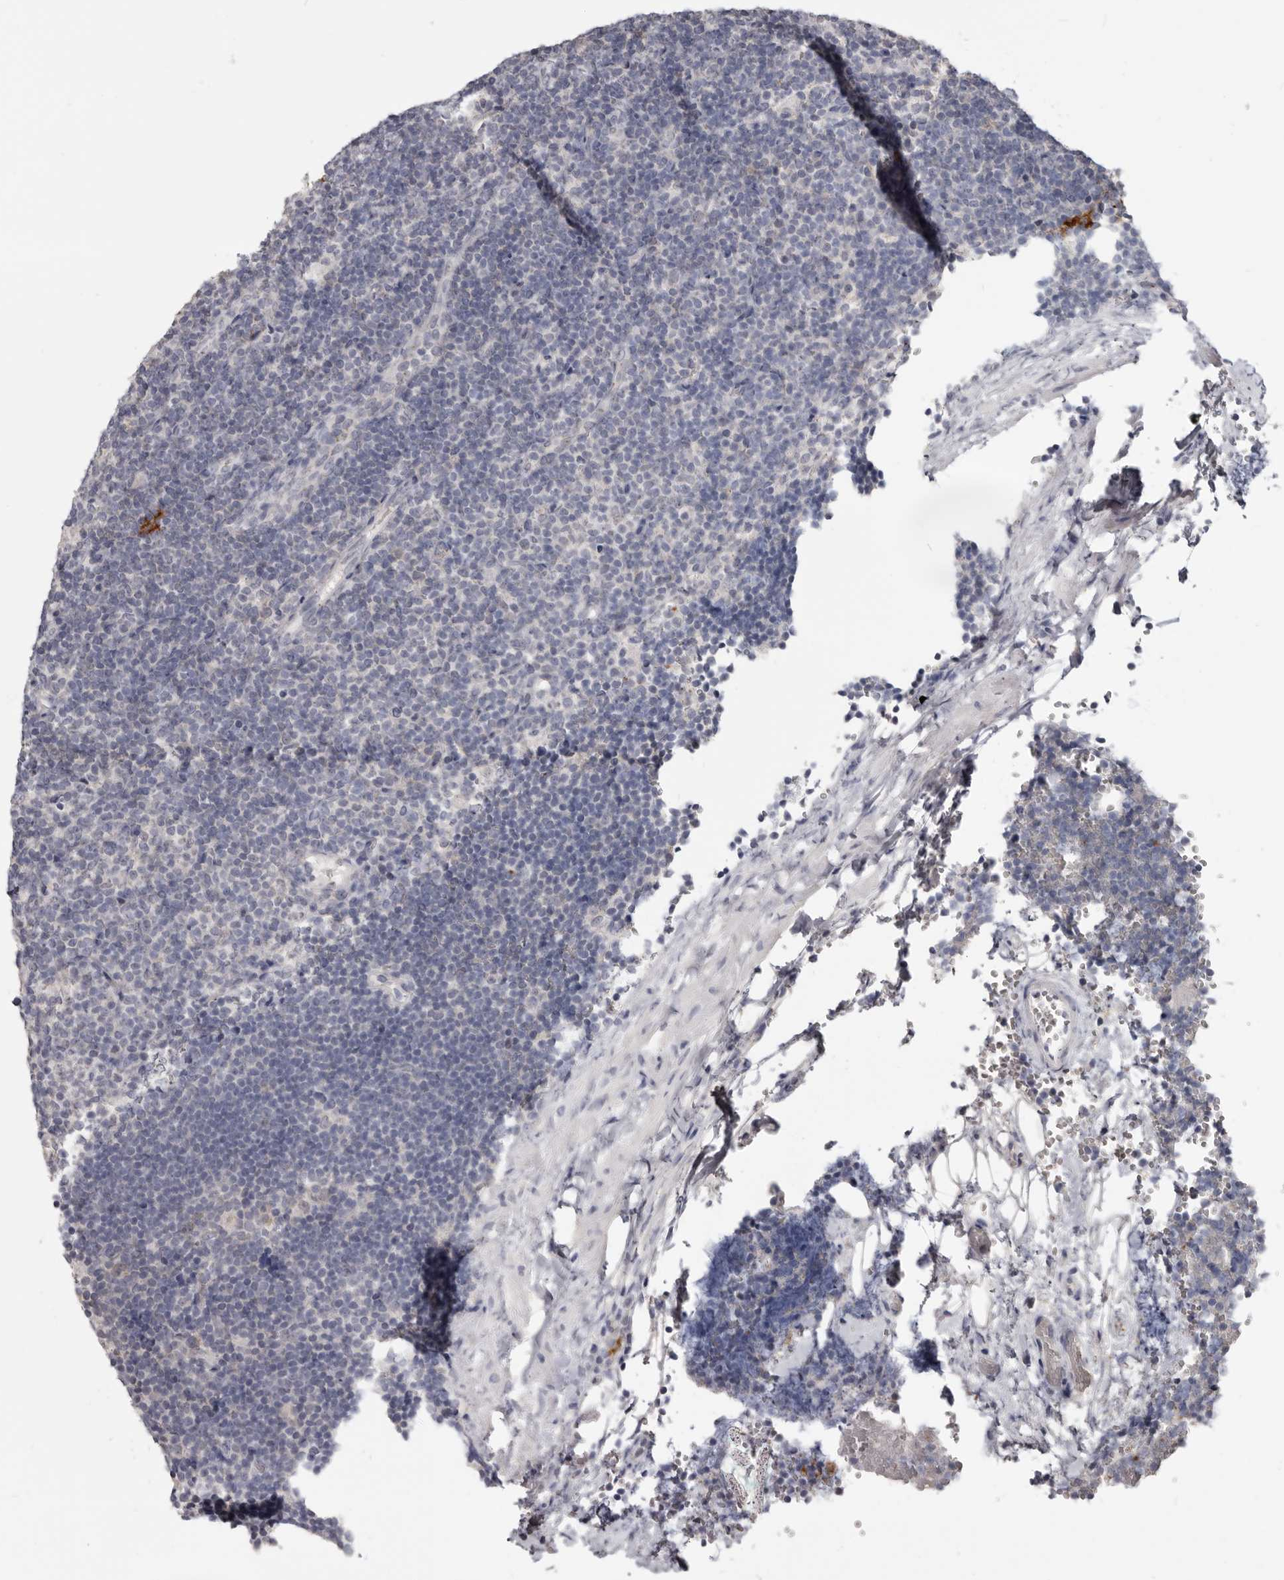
{"staining": {"intensity": "negative", "quantity": "none", "location": "none"}, "tissue": "lymphoma", "cell_type": "Tumor cells", "image_type": "cancer", "snomed": [{"axis": "morphology", "description": "Hodgkin's disease, NOS"}, {"axis": "topography", "description": "Lymph node"}], "caption": "This photomicrograph is of Hodgkin's disease stained with immunohistochemistry (IHC) to label a protein in brown with the nuclei are counter-stained blue. There is no positivity in tumor cells.", "gene": "CGN", "patient": {"sex": "female", "age": 57}}